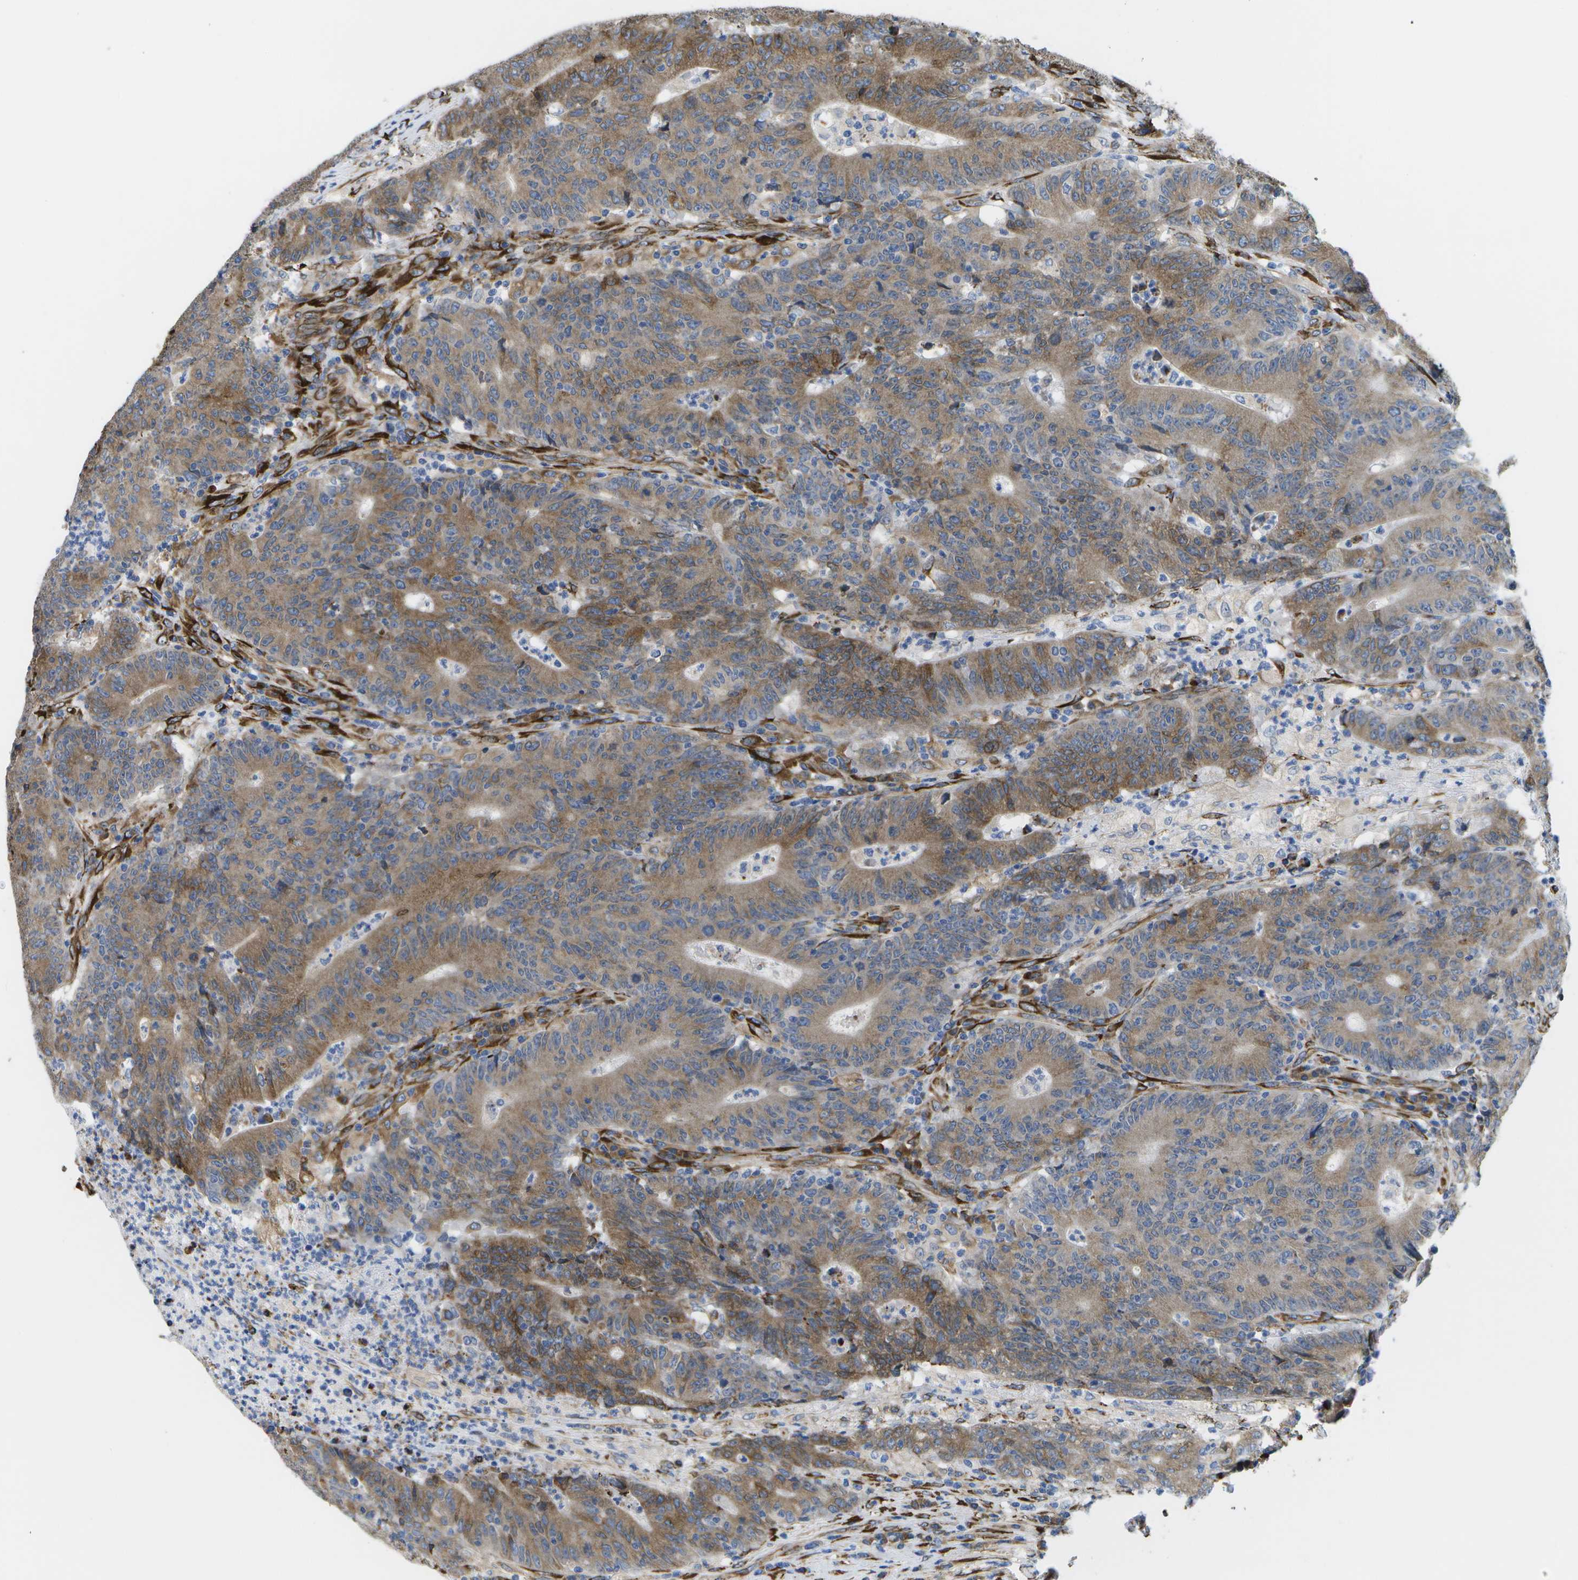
{"staining": {"intensity": "moderate", "quantity": ">75%", "location": "cytoplasmic/membranous"}, "tissue": "colorectal cancer", "cell_type": "Tumor cells", "image_type": "cancer", "snomed": [{"axis": "morphology", "description": "Normal tissue, NOS"}, {"axis": "morphology", "description": "Adenocarcinoma, NOS"}, {"axis": "topography", "description": "Colon"}], "caption": "IHC of adenocarcinoma (colorectal) exhibits medium levels of moderate cytoplasmic/membranous expression in approximately >75% of tumor cells.", "gene": "ZDHHC17", "patient": {"sex": "female", "age": 75}}